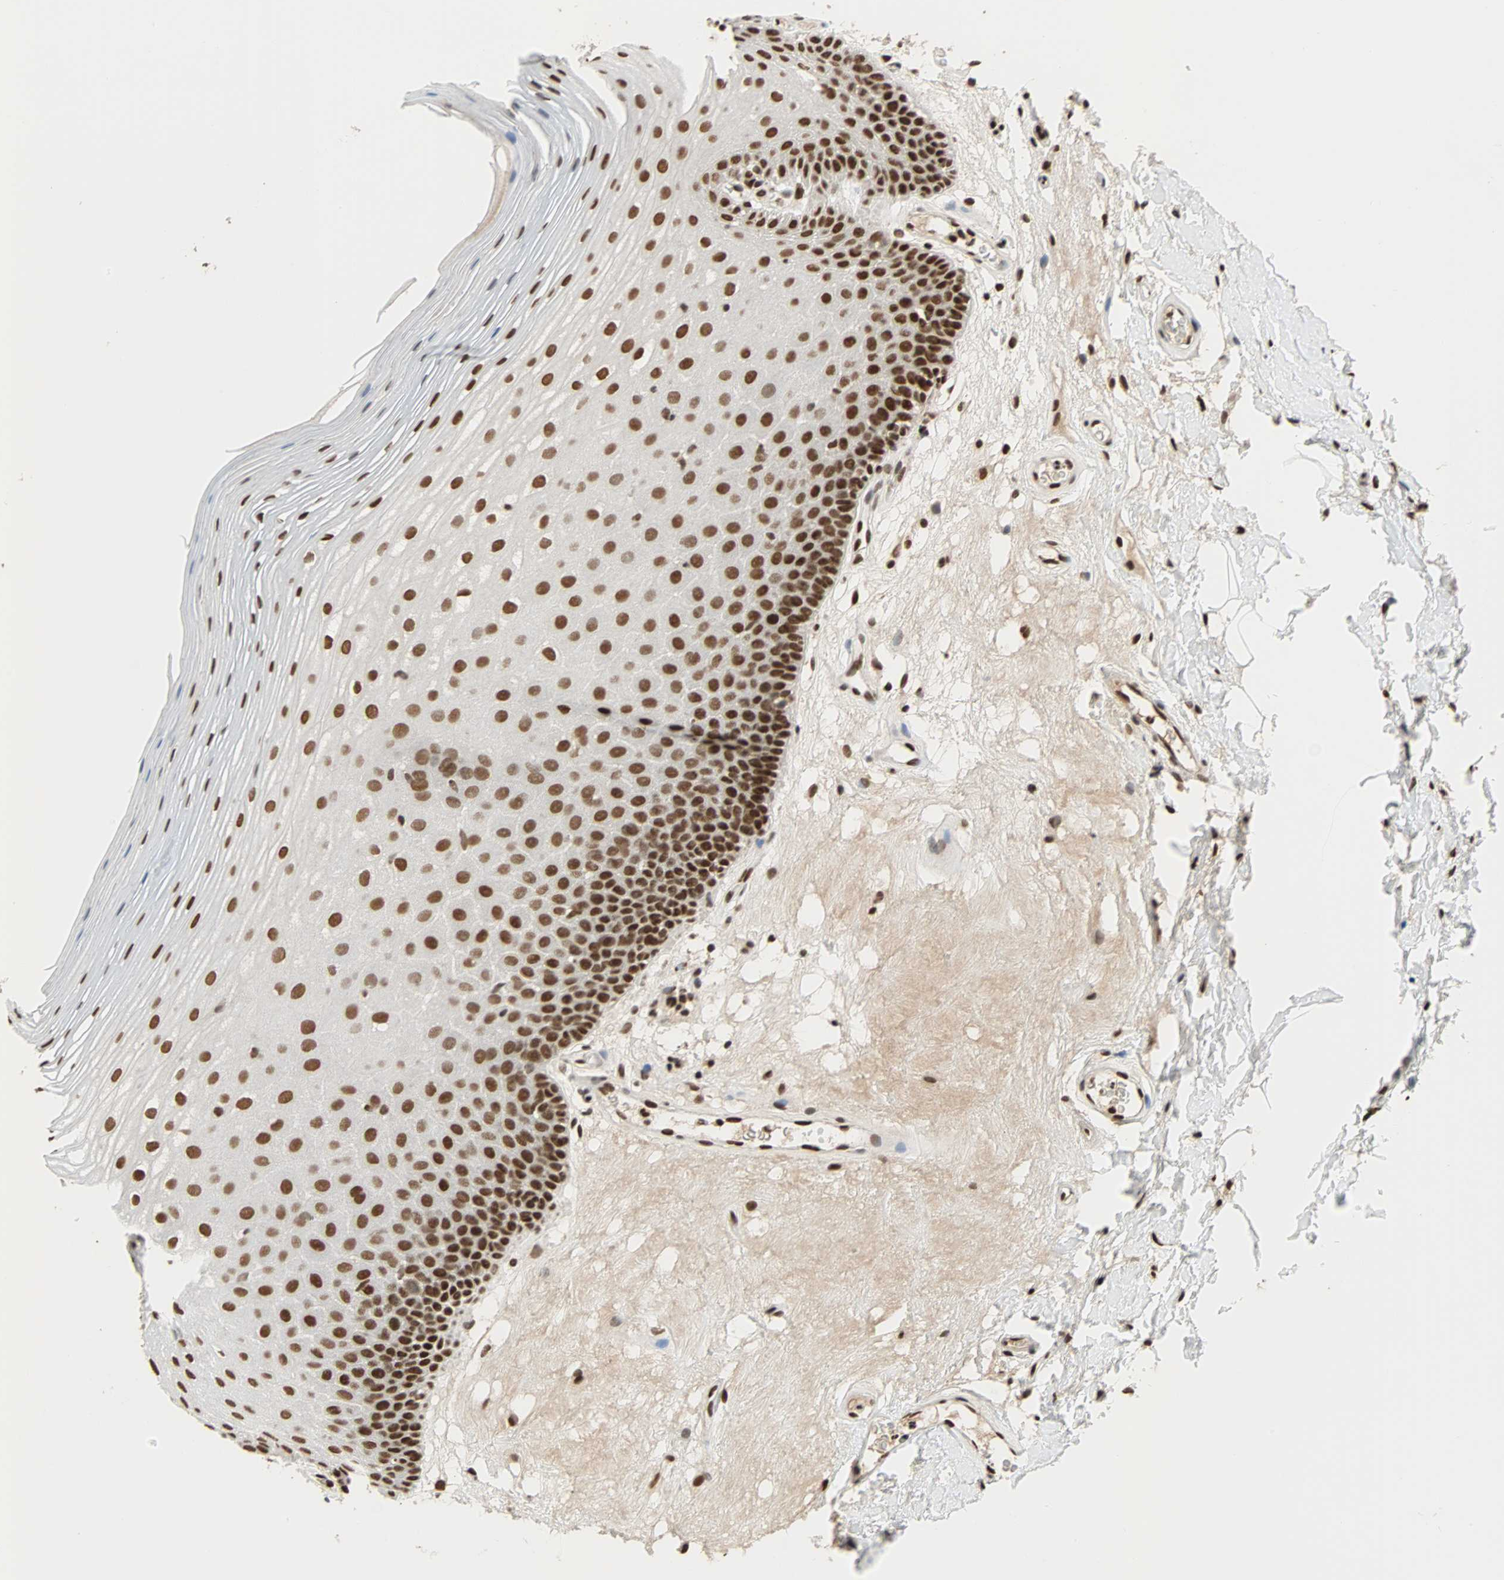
{"staining": {"intensity": "strong", "quantity": ">75%", "location": "nuclear"}, "tissue": "oral mucosa", "cell_type": "Squamous epithelial cells", "image_type": "normal", "snomed": [{"axis": "morphology", "description": "Normal tissue, NOS"}, {"axis": "morphology", "description": "Squamous cell carcinoma, NOS"}, {"axis": "topography", "description": "Skeletal muscle"}, {"axis": "topography", "description": "Oral tissue"}], "caption": "Approximately >75% of squamous epithelial cells in unremarkable oral mucosa show strong nuclear protein expression as visualized by brown immunohistochemical staining.", "gene": "CDK12", "patient": {"sex": "male", "age": 71}}